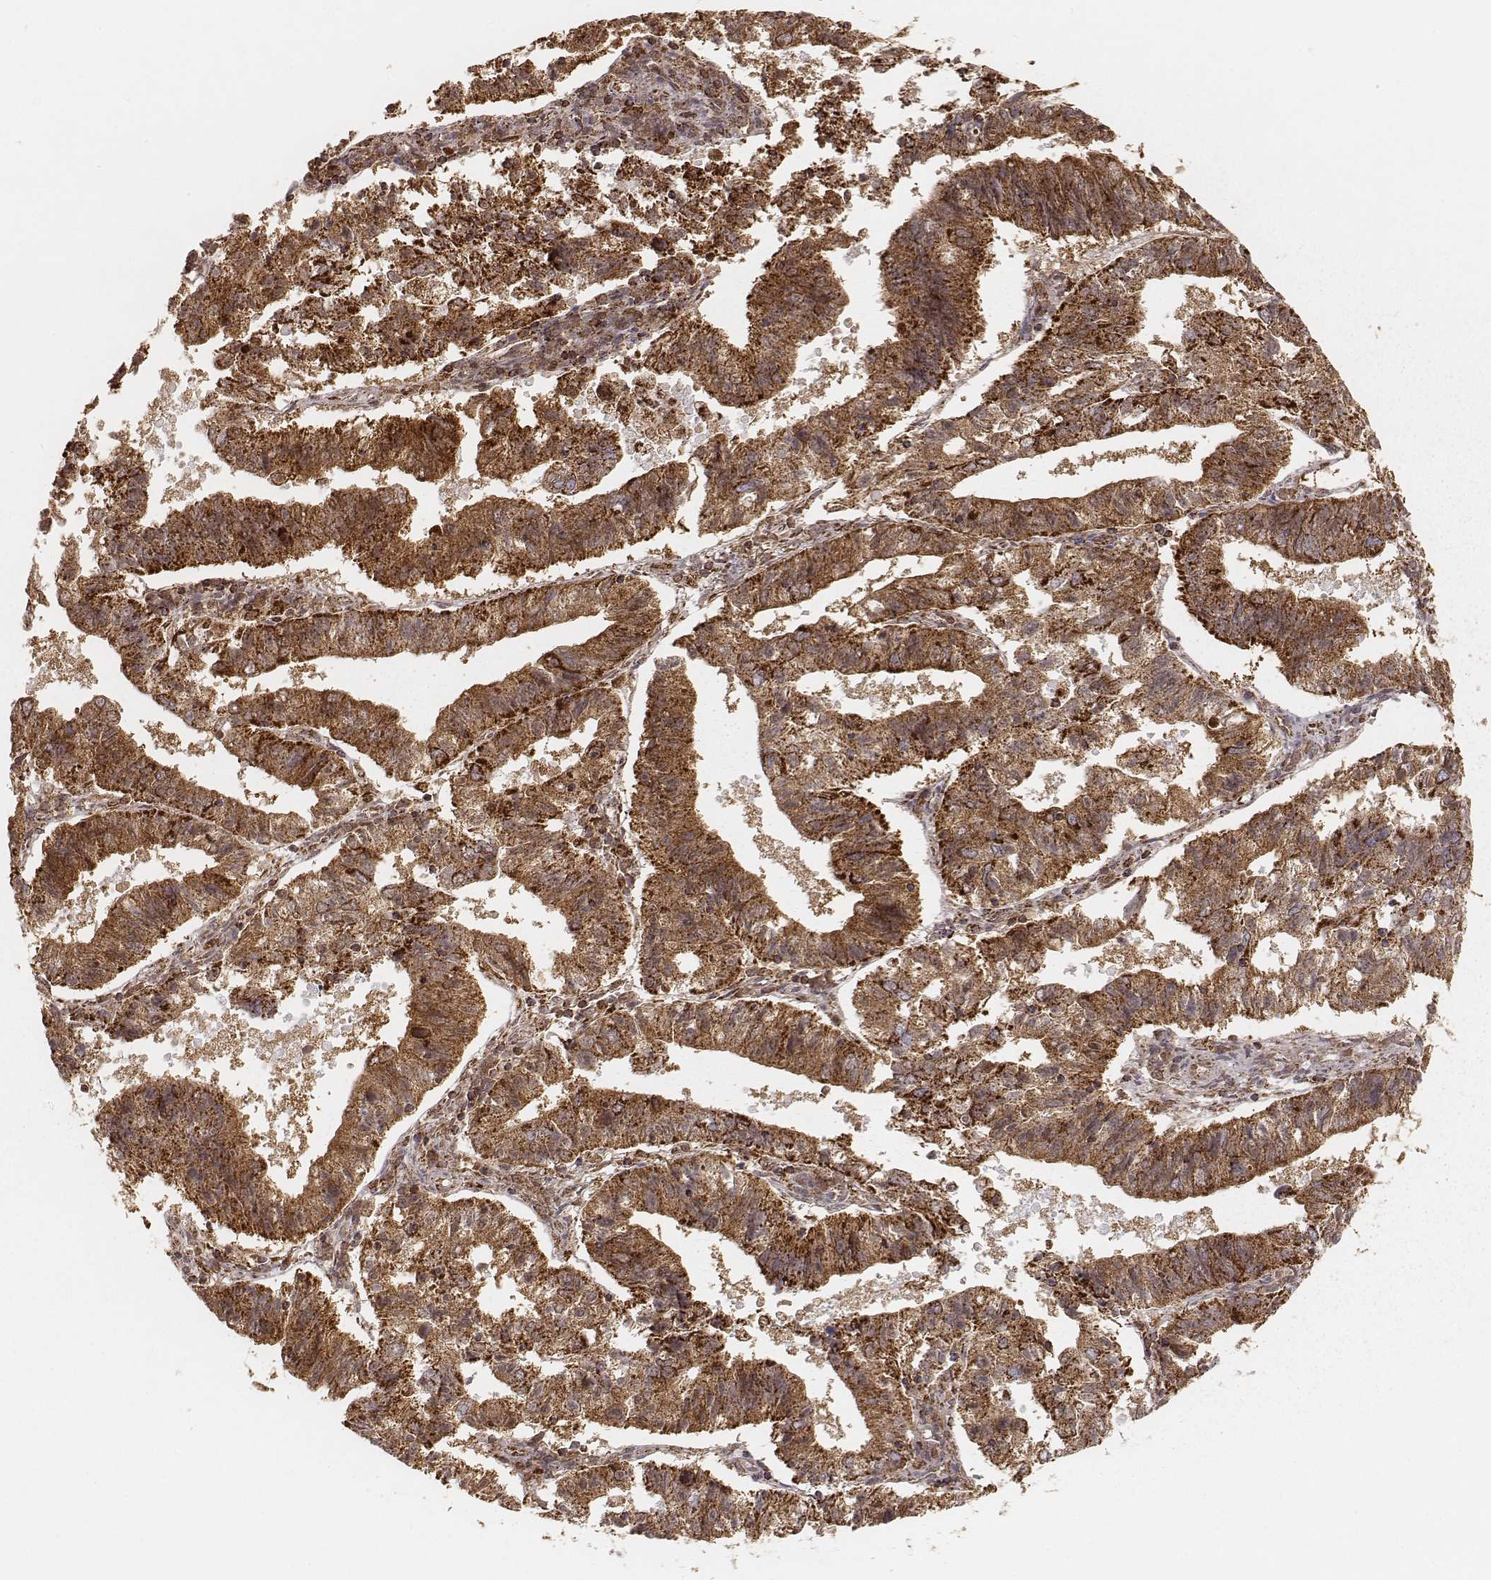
{"staining": {"intensity": "moderate", "quantity": ">75%", "location": "cytoplasmic/membranous"}, "tissue": "endometrial cancer", "cell_type": "Tumor cells", "image_type": "cancer", "snomed": [{"axis": "morphology", "description": "Adenocarcinoma, NOS"}, {"axis": "topography", "description": "Endometrium"}], "caption": "Adenocarcinoma (endometrial) stained with a brown dye reveals moderate cytoplasmic/membranous positive expression in approximately >75% of tumor cells.", "gene": "CS", "patient": {"sex": "female", "age": 82}}